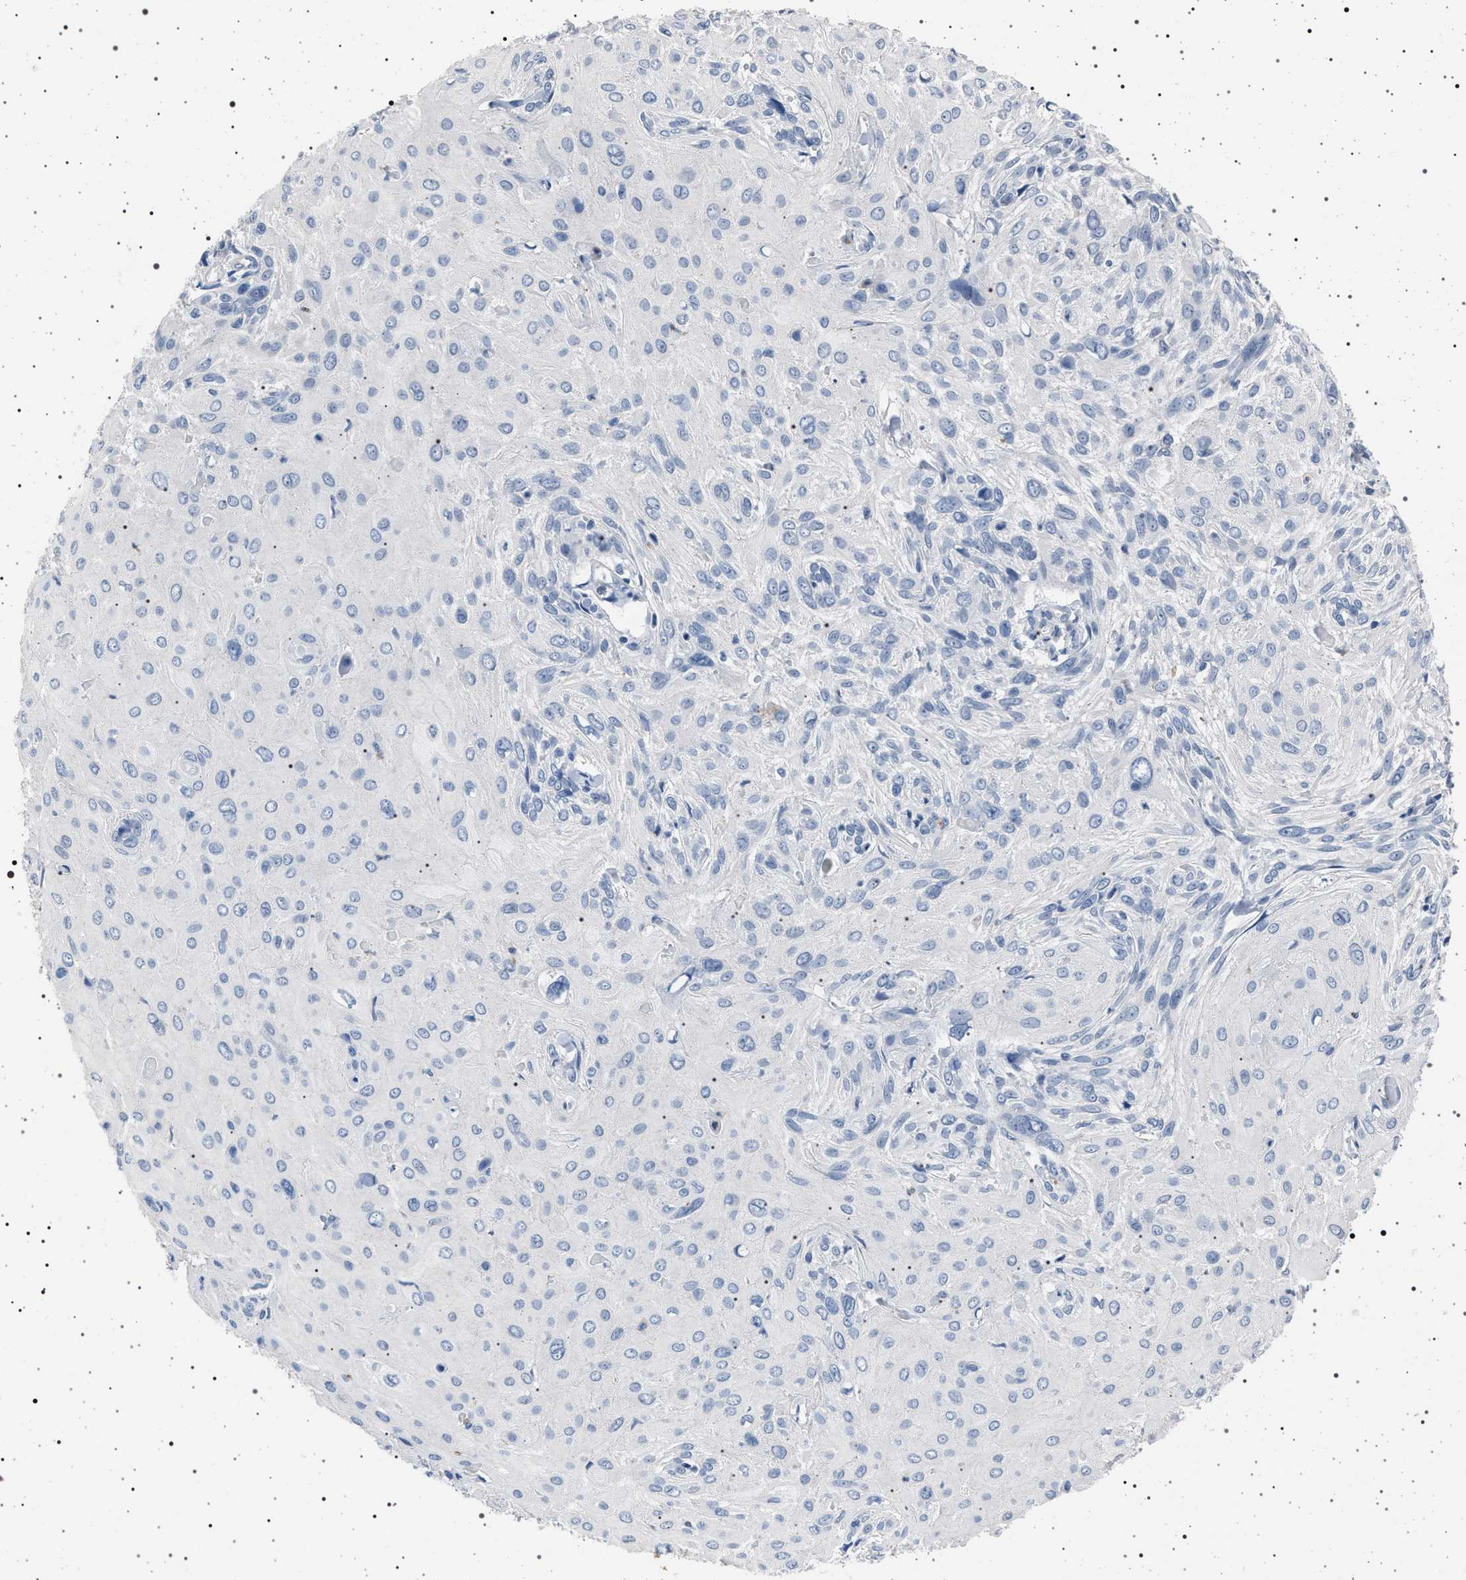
{"staining": {"intensity": "negative", "quantity": "none", "location": "none"}, "tissue": "cervical cancer", "cell_type": "Tumor cells", "image_type": "cancer", "snomed": [{"axis": "morphology", "description": "Squamous cell carcinoma, NOS"}, {"axis": "topography", "description": "Cervix"}], "caption": "Immunohistochemical staining of human squamous cell carcinoma (cervical) demonstrates no significant positivity in tumor cells.", "gene": "NAT9", "patient": {"sex": "female", "age": 51}}